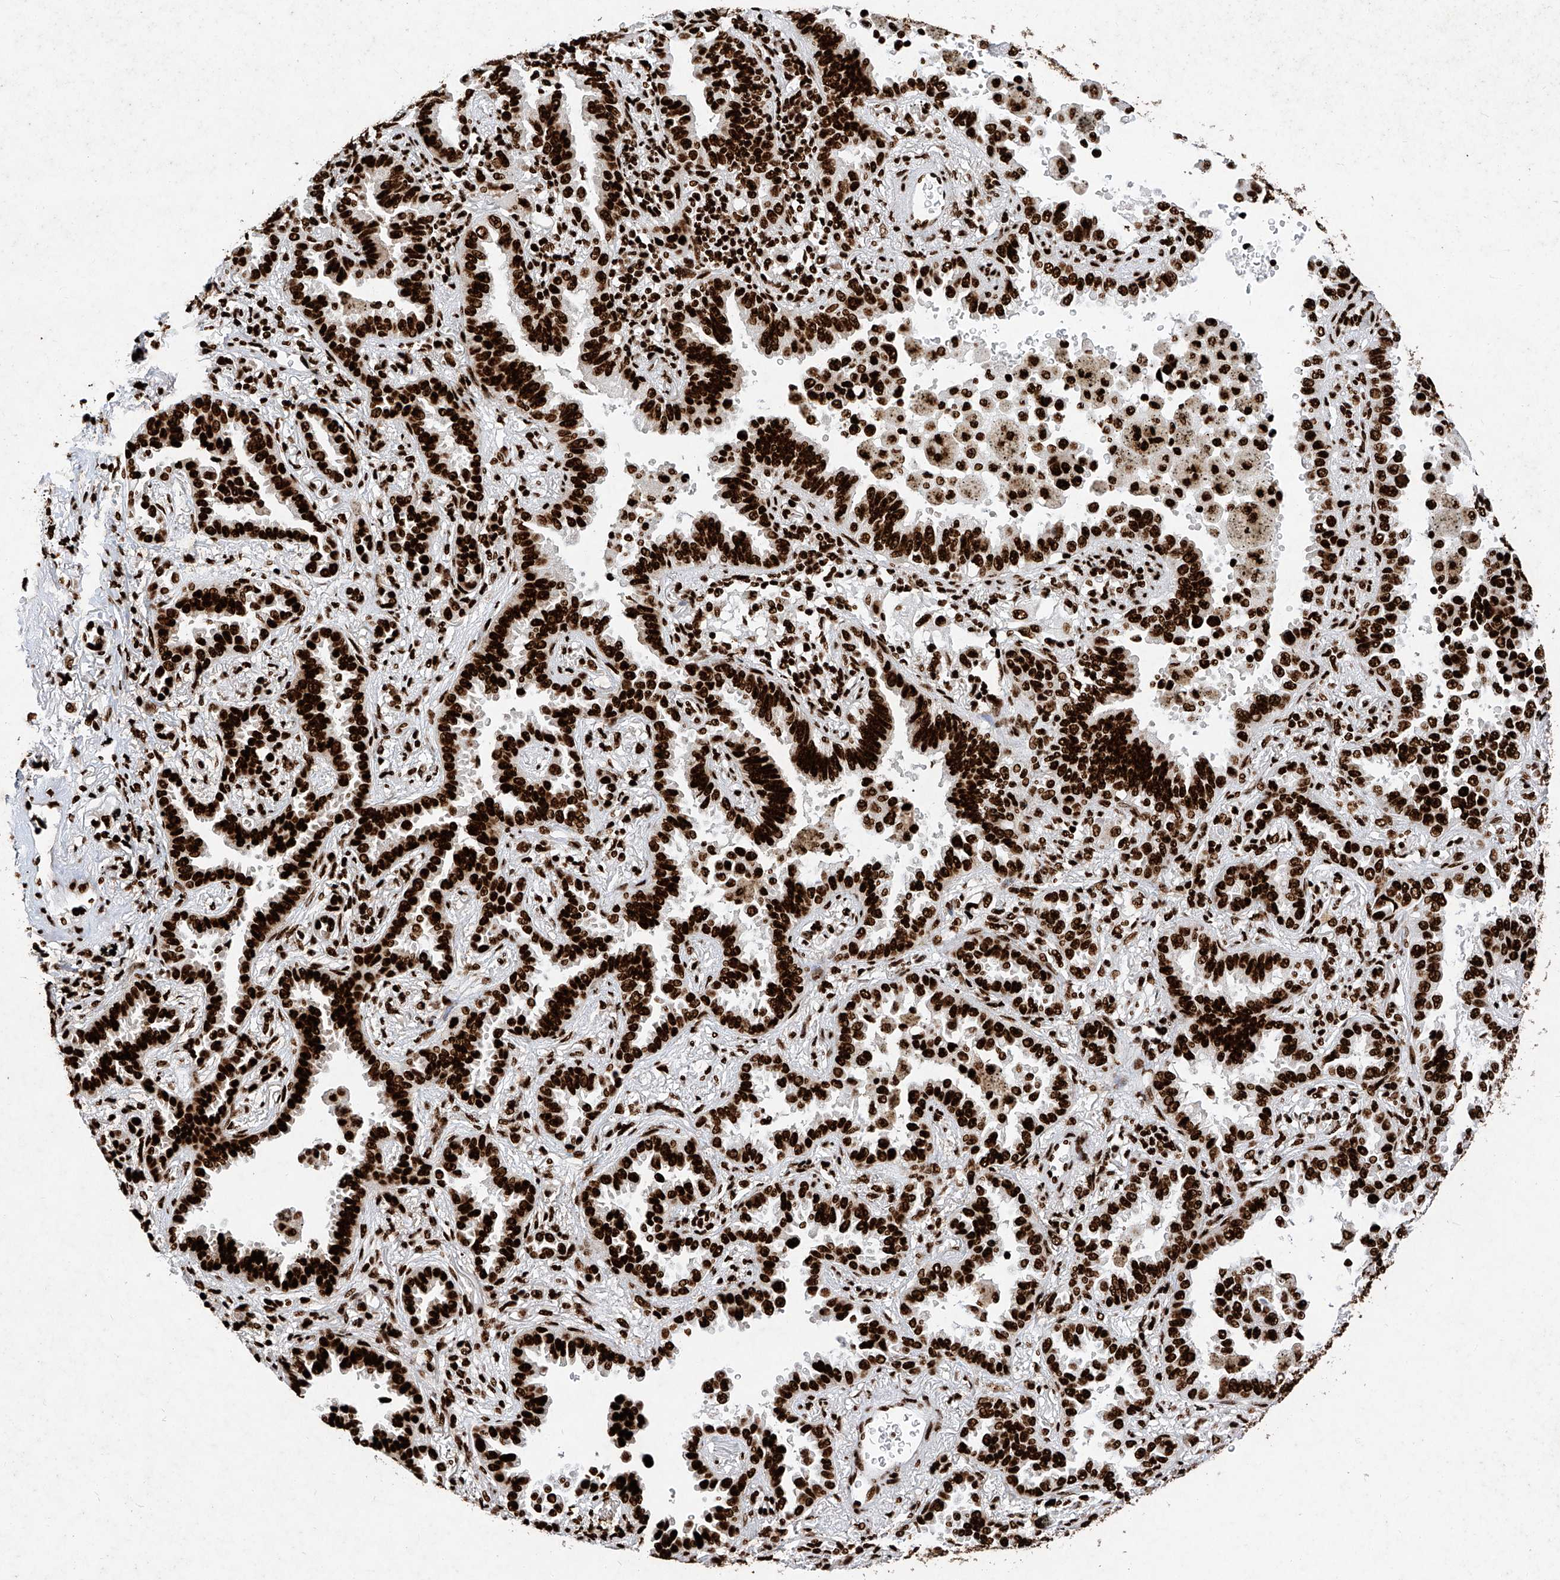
{"staining": {"intensity": "strong", "quantity": ">75%", "location": "nuclear"}, "tissue": "lung cancer", "cell_type": "Tumor cells", "image_type": "cancer", "snomed": [{"axis": "morphology", "description": "Normal tissue, NOS"}, {"axis": "morphology", "description": "Adenocarcinoma, NOS"}, {"axis": "topography", "description": "Lung"}], "caption": "Immunohistochemistry (IHC) of human lung cancer (adenocarcinoma) demonstrates high levels of strong nuclear staining in approximately >75% of tumor cells. (brown staining indicates protein expression, while blue staining denotes nuclei).", "gene": "SRSF6", "patient": {"sex": "male", "age": 59}}